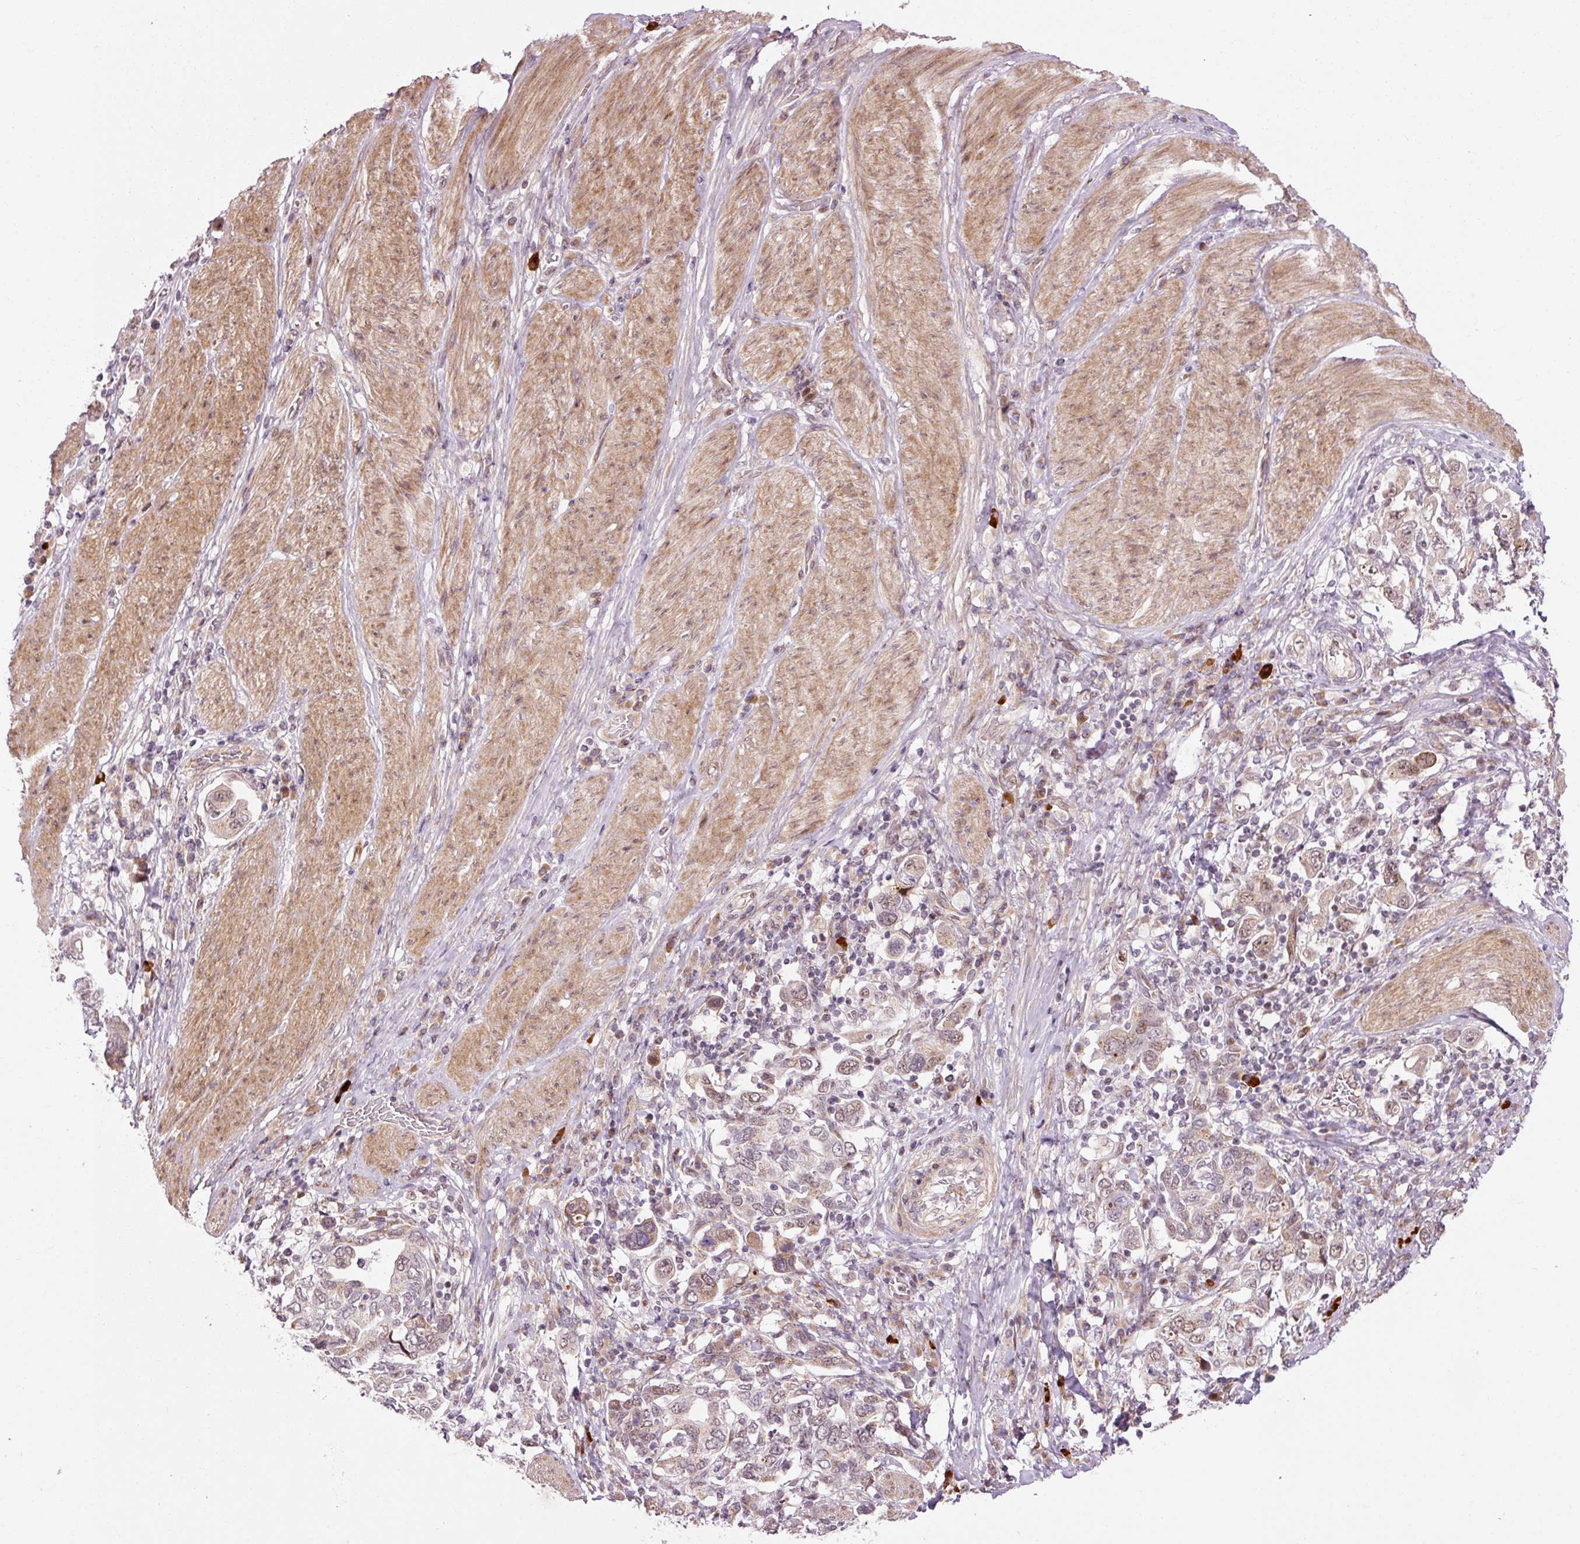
{"staining": {"intensity": "weak", "quantity": "25%-75%", "location": "cytoplasmic/membranous,nuclear"}, "tissue": "stomach cancer", "cell_type": "Tumor cells", "image_type": "cancer", "snomed": [{"axis": "morphology", "description": "Adenocarcinoma, NOS"}, {"axis": "topography", "description": "Stomach, upper"}, {"axis": "topography", "description": "Stomach"}], "caption": "Tumor cells exhibit low levels of weak cytoplasmic/membranous and nuclear positivity in approximately 25%-75% of cells in stomach cancer. Using DAB (brown) and hematoxylin (blue) stains, captured at high magnification using brightfield microscopy.", "gene": "ANKRD20A1", "patient": {"sex": "male", "age": 62}}